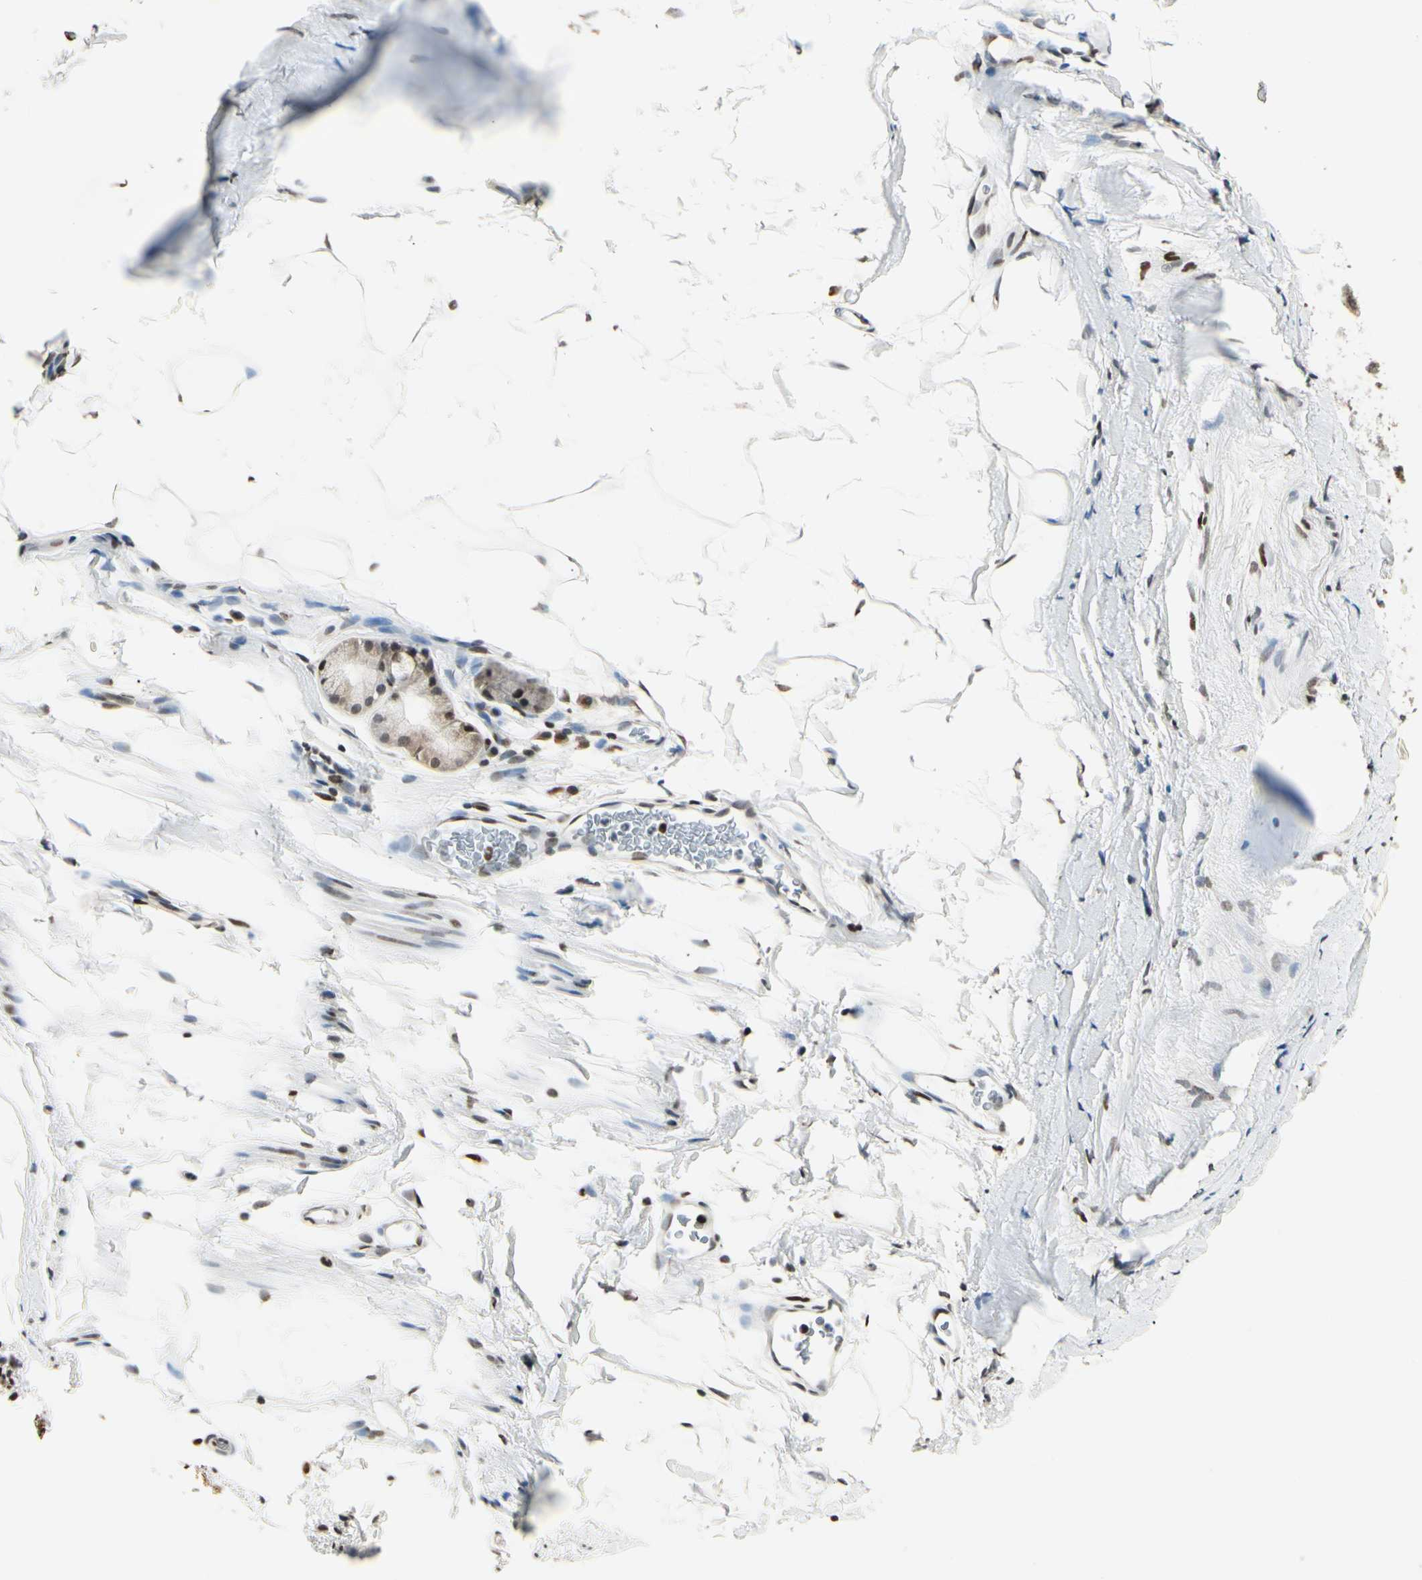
{"staining": {"intensity": "moderate", "quantity": ">75%", "location": "cytoplasmic/membranous,nuclear"}, "tissue": "bronchus", "cell_type": "Respiratory epithelial cells", "image_type": "normal", "snomed": [{"axis": "morphology", "description": "Normal tissue, NOS"}, {"axis": "topography", "description": "Cartilage tissue"}, {"axis": "topography", "description": "Bronchus"}, {"axis": "topography", "description": "Lung"}], "caption": "Protein staining by IHC displays moderate cytoplasmic/membranous,nuclear expression in approximately >75% of respiratory epithelial cells in normal bronchus. (DAB IHC, brown staining for protein, blue staining for nuclei).", "gene": "FANCG", "patient": {"sex": "male", "age": 64}}